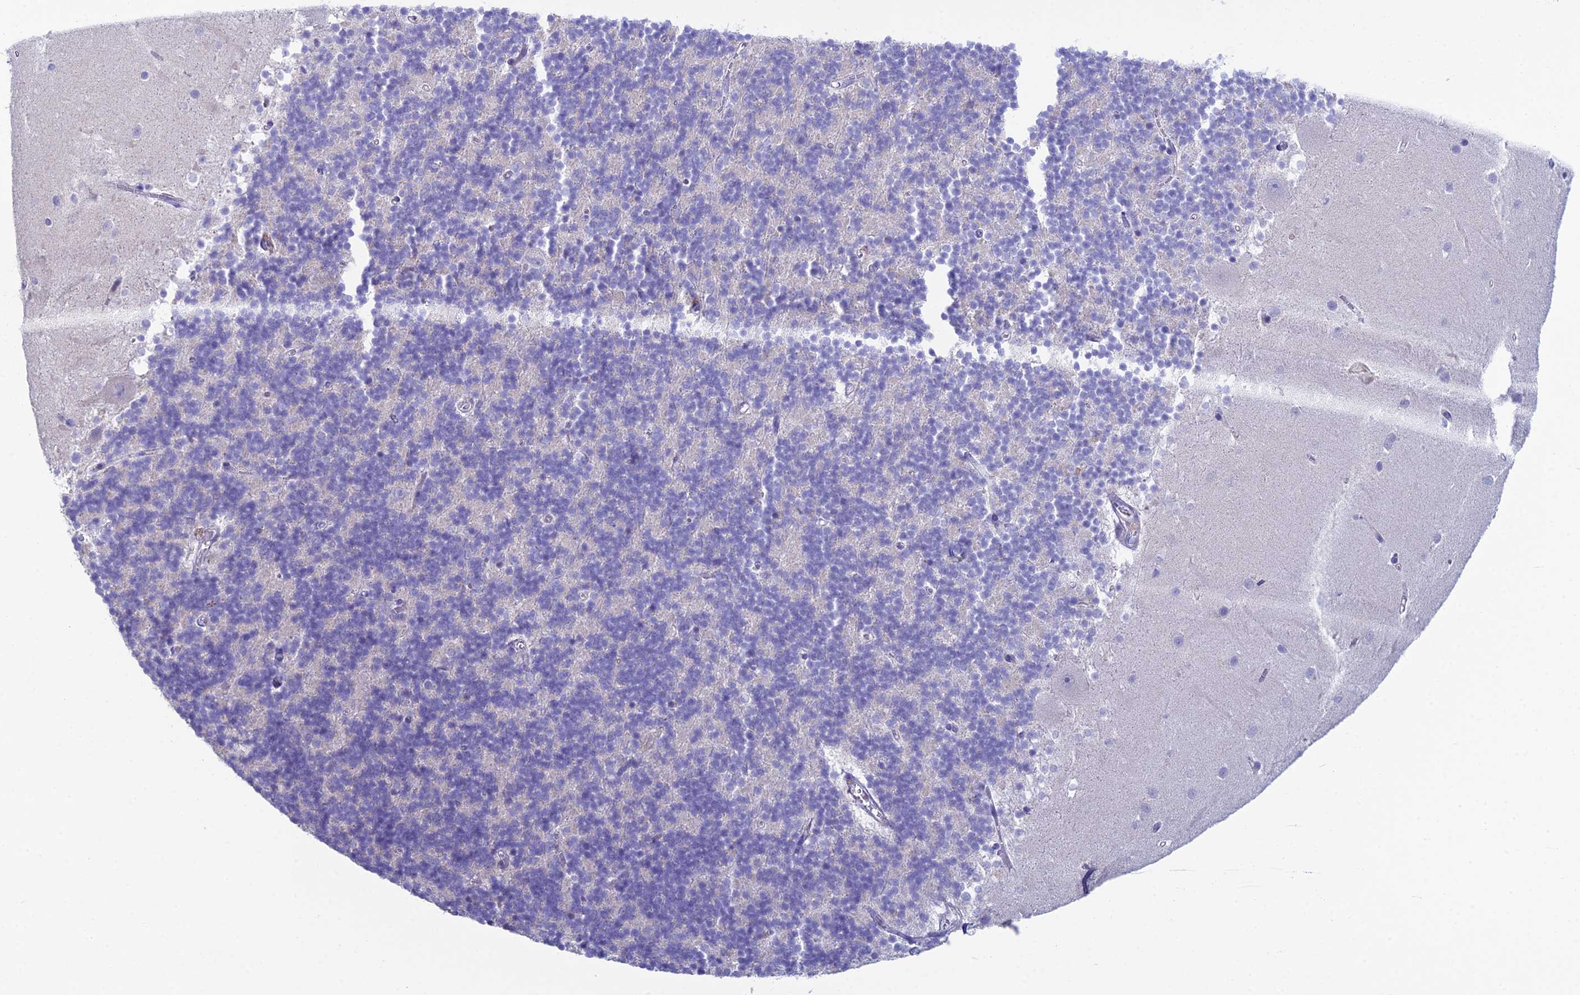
{"staining": {"intensity": "negative", "quantity": "none", "location": "none"}, "tissue": "cerebellum", "cell_type": "Cells in granular layer", "image_type": "normal", "snomed": [{"axis": "morphology", "description": "Normal tissue, NOS"}, {"axis": "topography", "description": "Cerebellum"}], "caption": "This is a histopathology image of IHC staining of benign cerebellum, which shows no staining in cells in granular layer.", "gene": "ACE", "patient": {"sex": "male", "age": 54}}